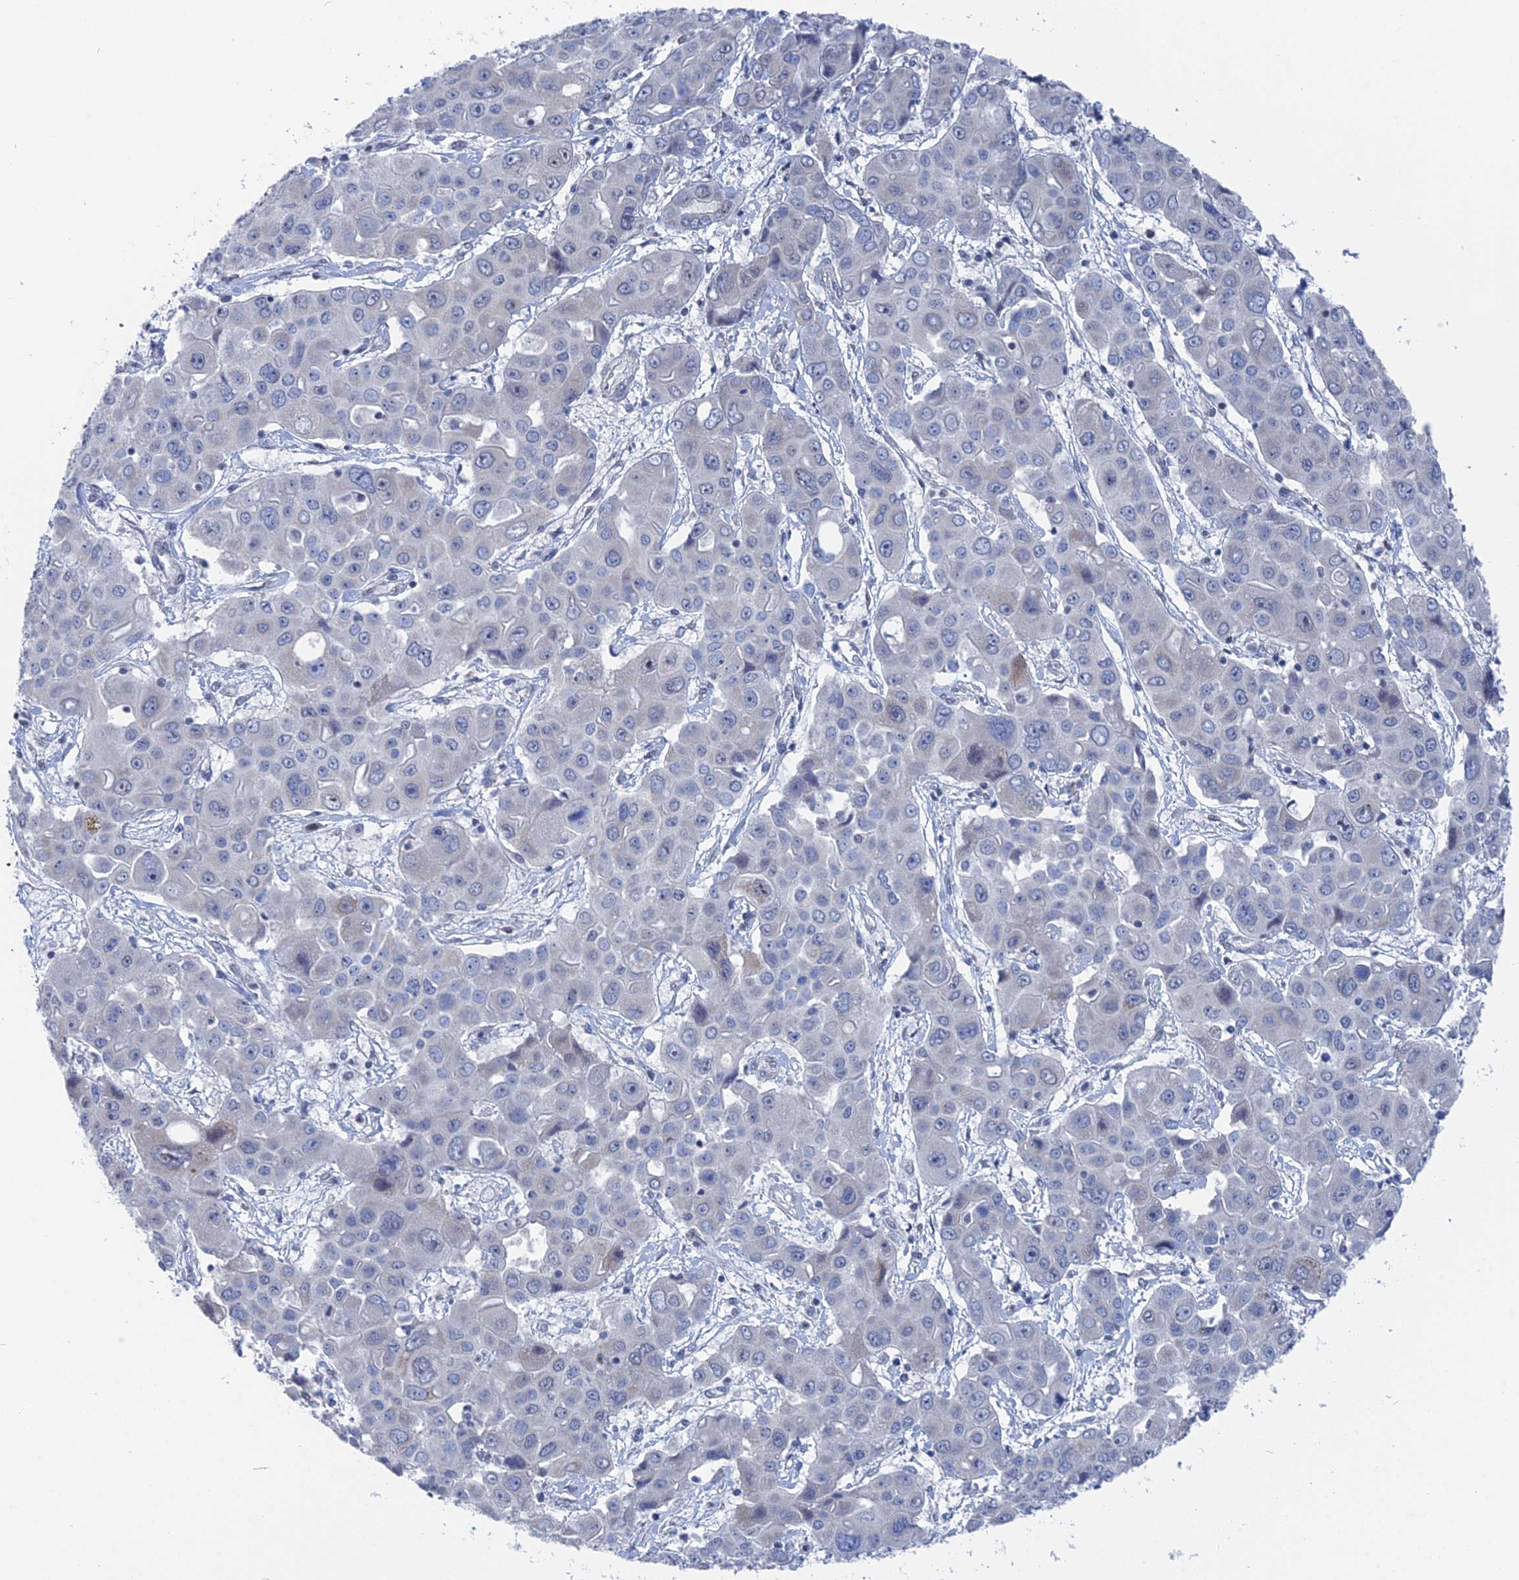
{"staining": {"intensity": "negative", "quantity": "none", "location": "none"}, "tissue": "liver cancer", "cell_type": "Tumor cells", "image_type": "cancer", "snomed": [{"axis": "morphology", "description": "Cholangiocarcinoma"}, {"axis": "topography", "description": "Liver"}], "caption": "Human liver cancer stained for a protein using immunohistochemistry demonstrates no staining in tumor cells.", "gene": "MTRF1", "patient": {"sex": "male", "age": 67}}